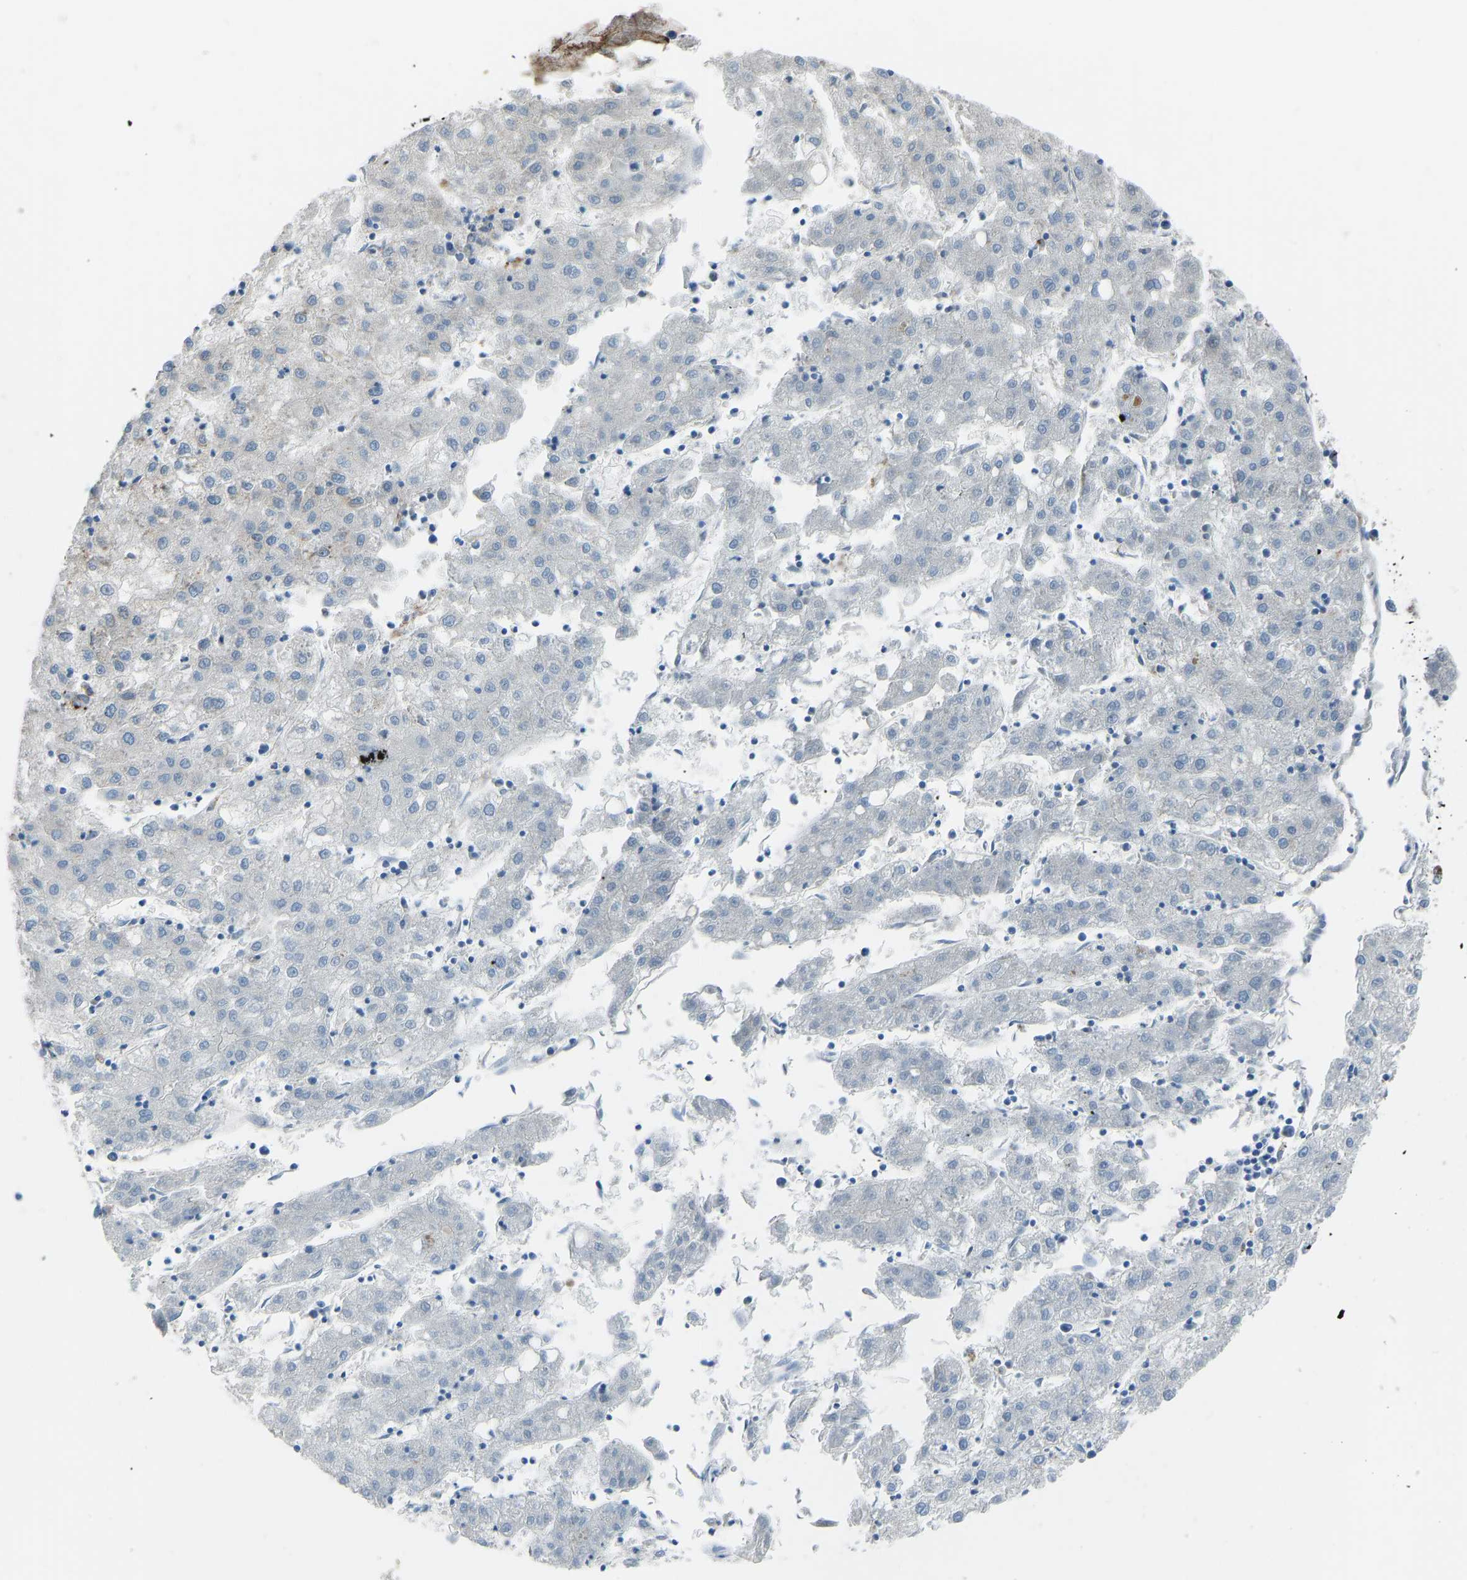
{"staining": {"intensity": "negative", "quantity": "none", "location": "none"}, "tissue": "liver cancer", "cell_type": "Tumor cells", "image_type": "cancer", "snomed": [{"axis": "morphology", "description": "Carcinoma, Hepatocellular, NOS"}, {"axis": "topography", "description": "Liver"}], "caption": "The image displays no staining of tumor cells in liver cancer.", "gene": "SMIM20", "patient": {"sex": "male", "age": 72}}